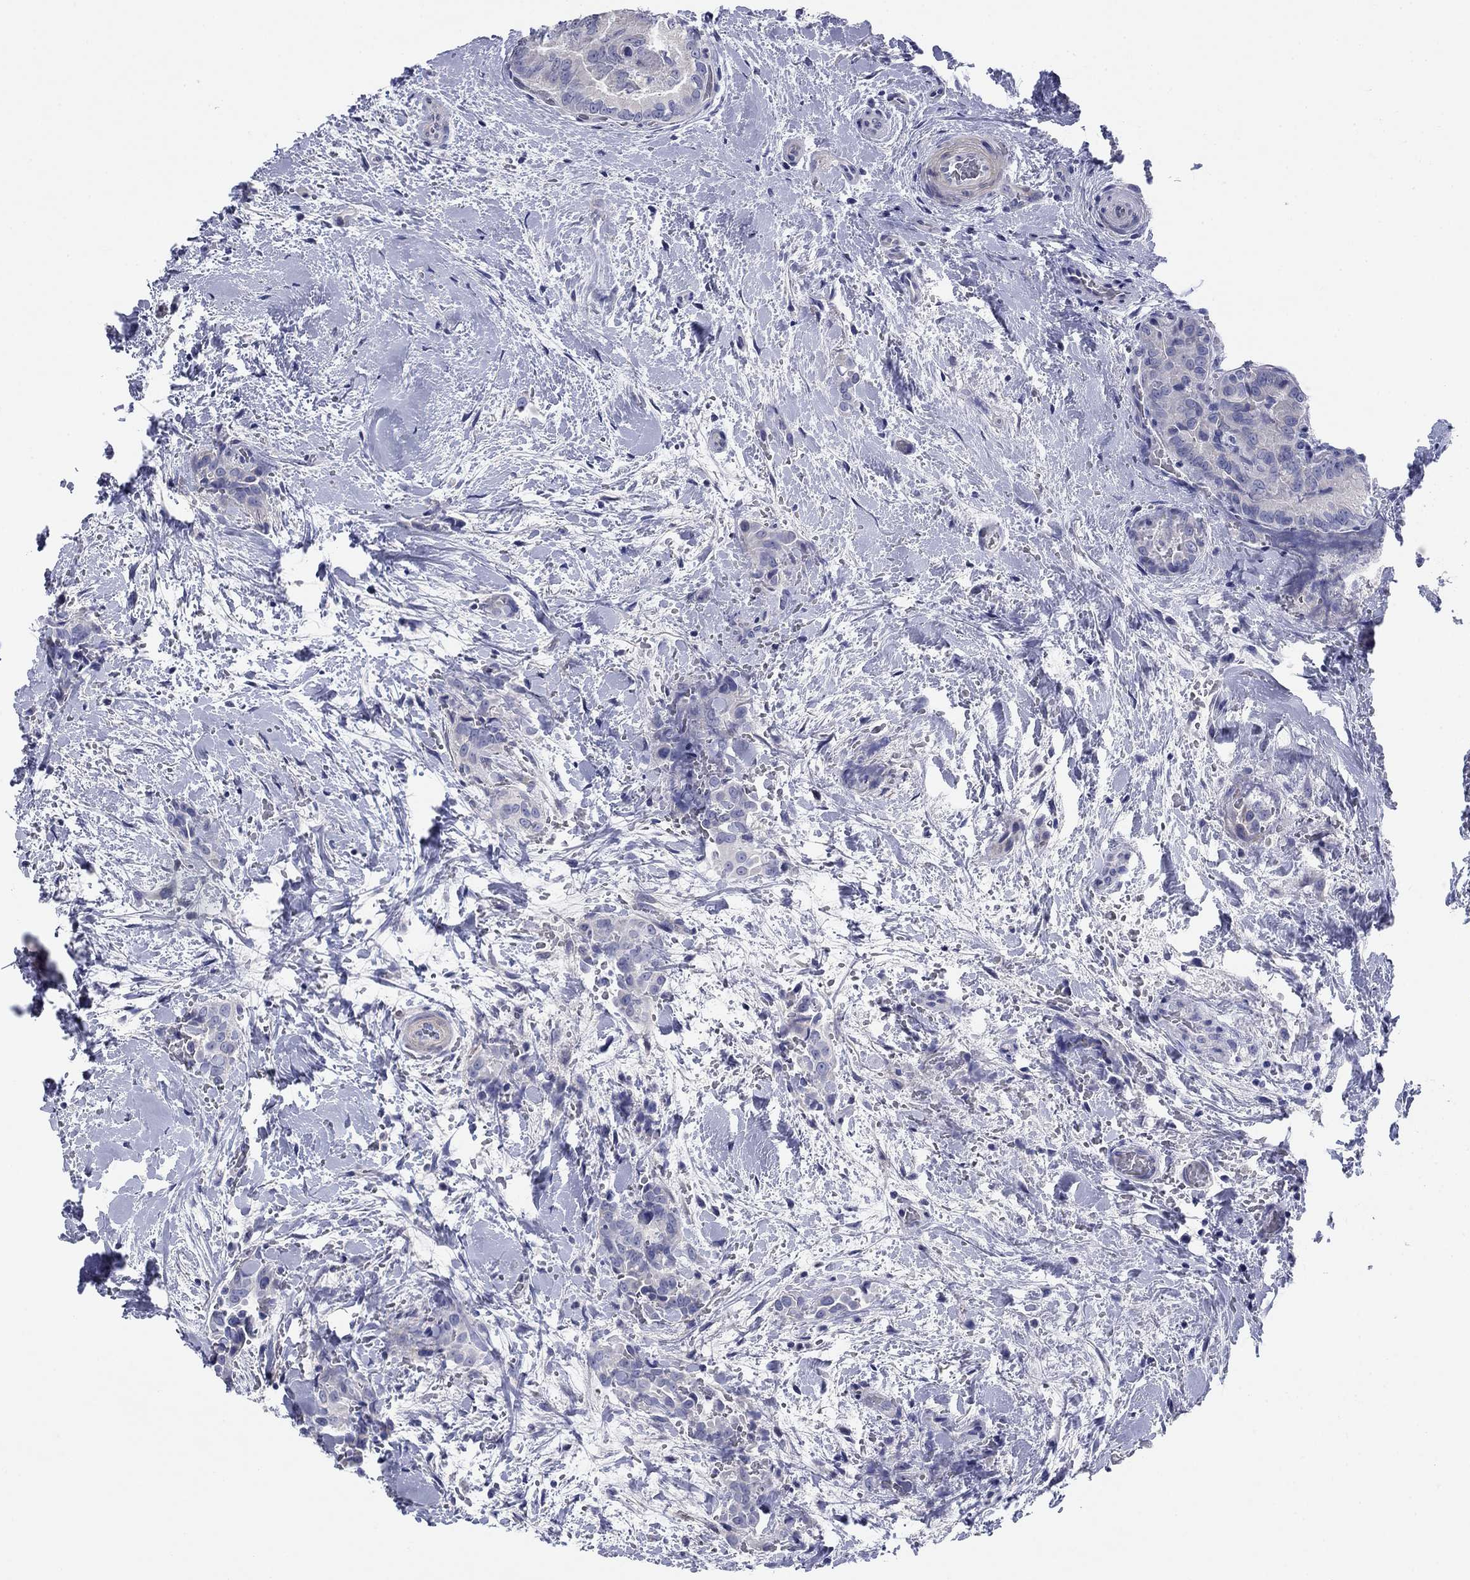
{"staining": {"intensity": "negative", "quantity": "none", "location": "none"}, "tissue": "thyroid cancer", "cell_type": "Tumor cells", "image_type": "cancer", "snomed": [{"axis": "morphology", "description": "Papillary adenocarcinoma, NOS"}, {"axis": "topography", "description": "Thyroid gland"}], "caption": "The micrograph reveals no staining of tumor cells in papillary adenocarcinoma (thyroid).", "gene": "PRKCG", "patient": {"sex": "male", "age": 61}}